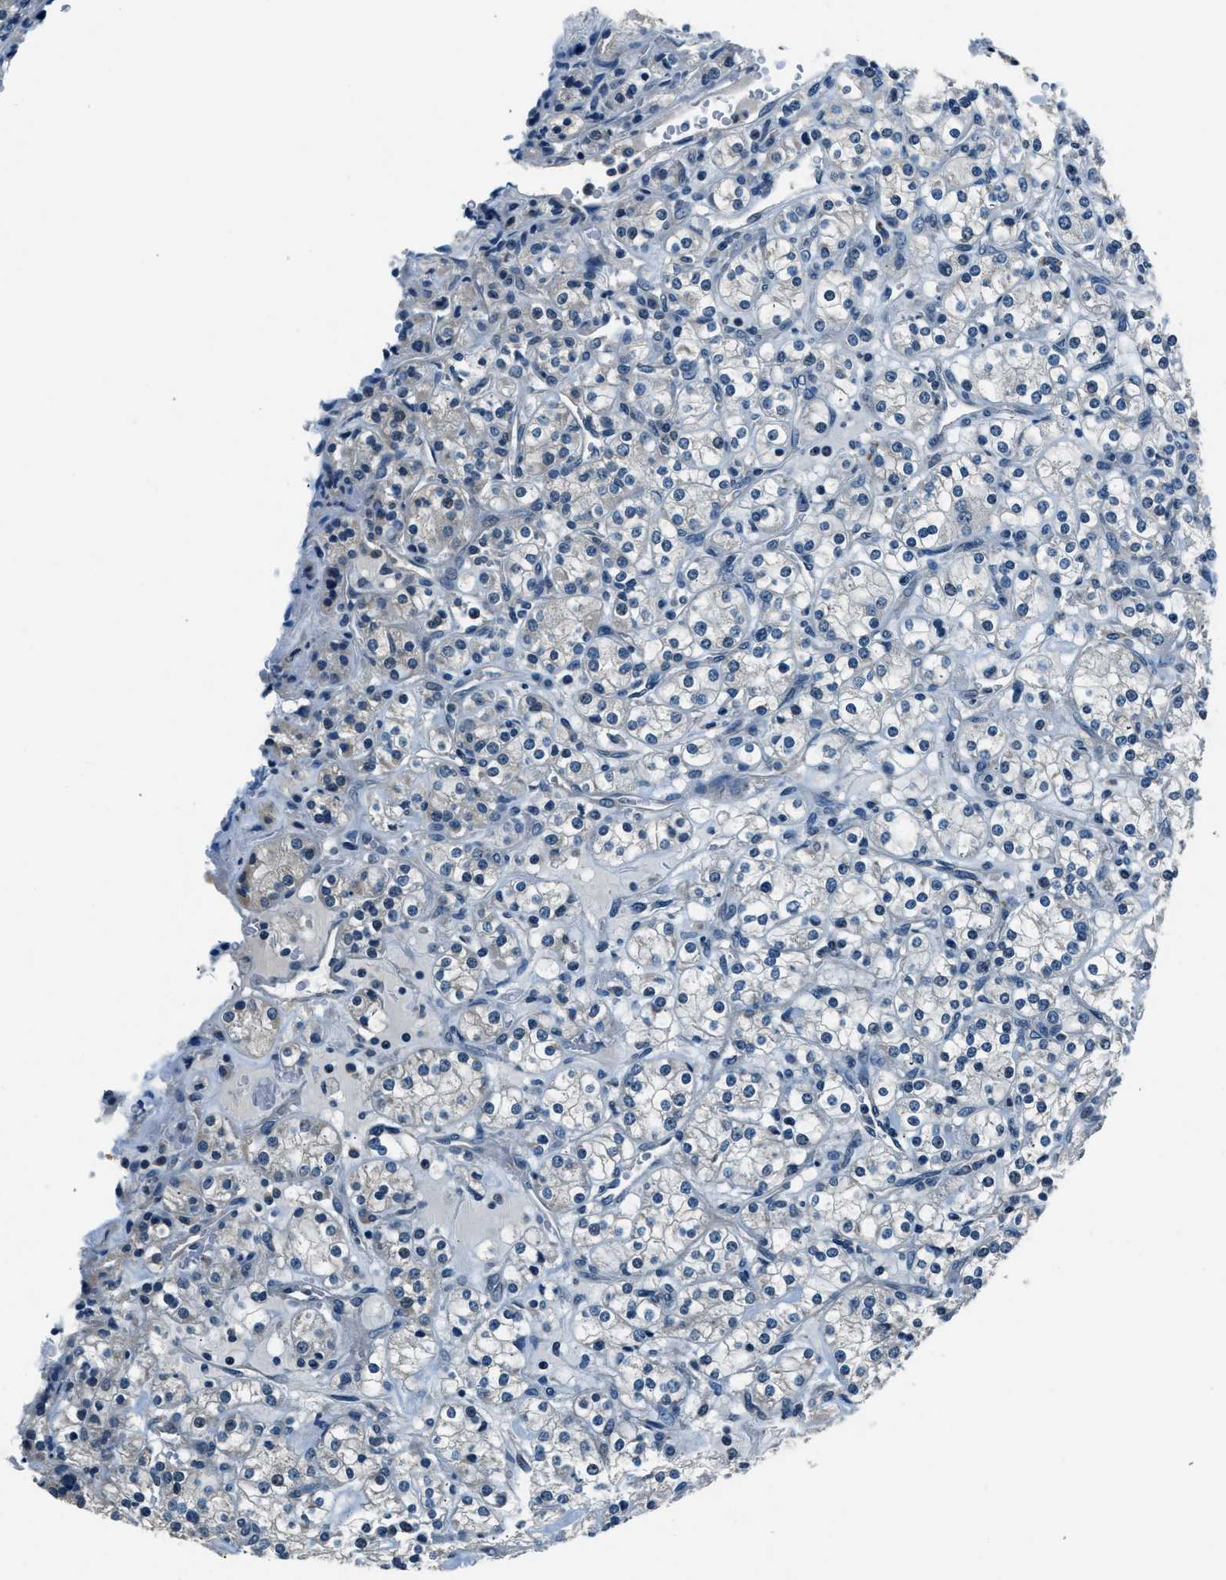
{"staining": {"intensity": "negative", "quantity": "none", "location": "none"}, "tissue": "renal cancer", "cell_type": "Tumor cells", "image_type": "cancer", "snomed": [{"axis": "morphology", "description": "Adenocarcinoma, NOS"}, {"axis": "topography", "description": "Kidney"}], "caption": "Immunohistochemistry (IHC) of renal adenocarcinoma demonstrates no expression in tumor cells.", "gene": "NME8", "patient": {"sex": "male", "age": 77}}